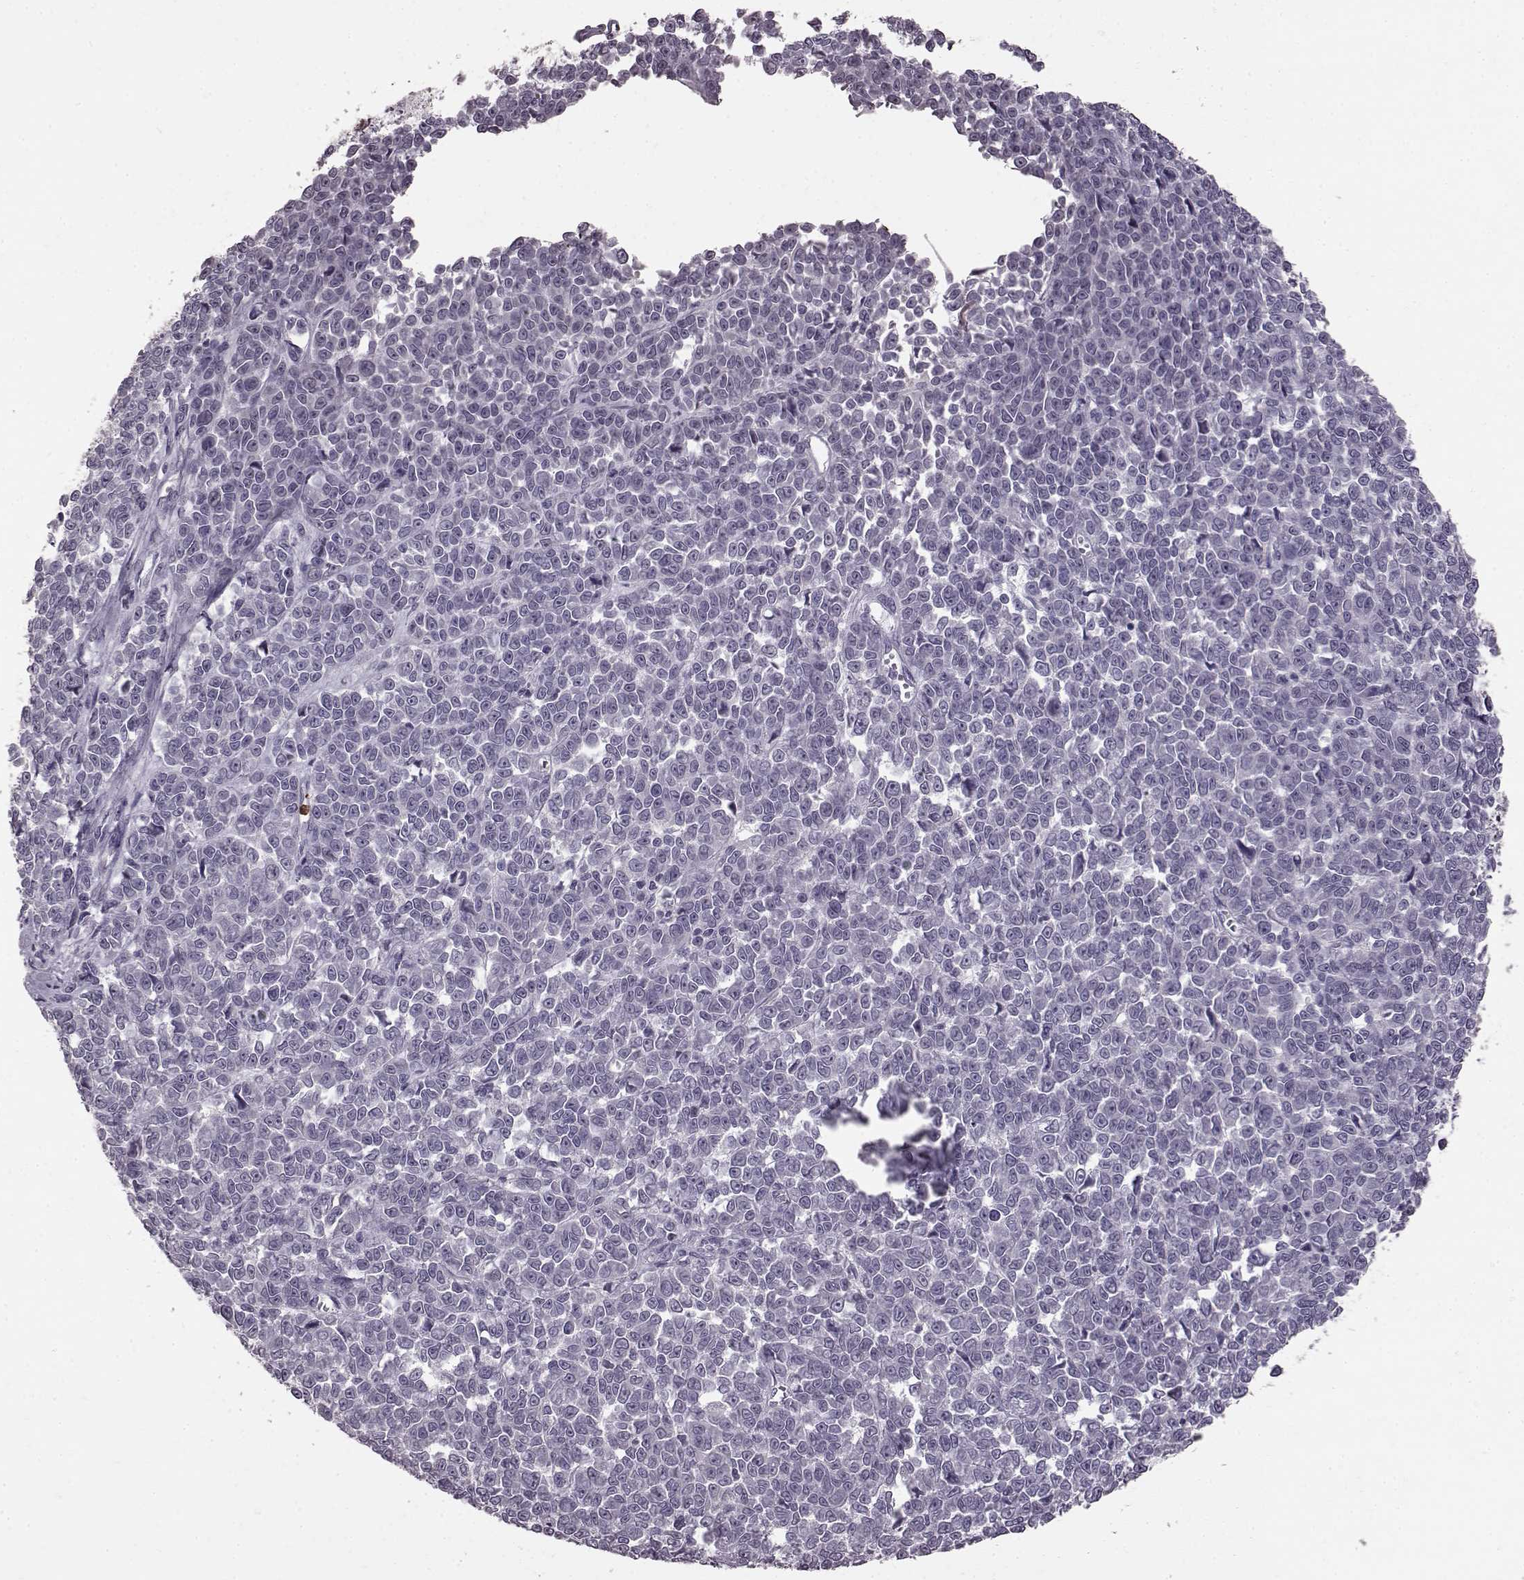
{"staining": {"intensity": "negative", "quantity": "none", "location": "none"}, "tissue": "melanoma", "cell_type": "Tumor cells", "image_type": "cancer", "snomed": [{"axis": "morphology", "description": "Malignant melanoma, NOS"}, {"axis": "topography", "description": "Skin"}], "caption": "This image is of malignant melanoma stained with IHC to label a protein in brown with the nuclei are counter-stained blue. There is no expression in tumor cells.", "gene": "FUT4", "patient": {"sex": "female", "age": 95}}